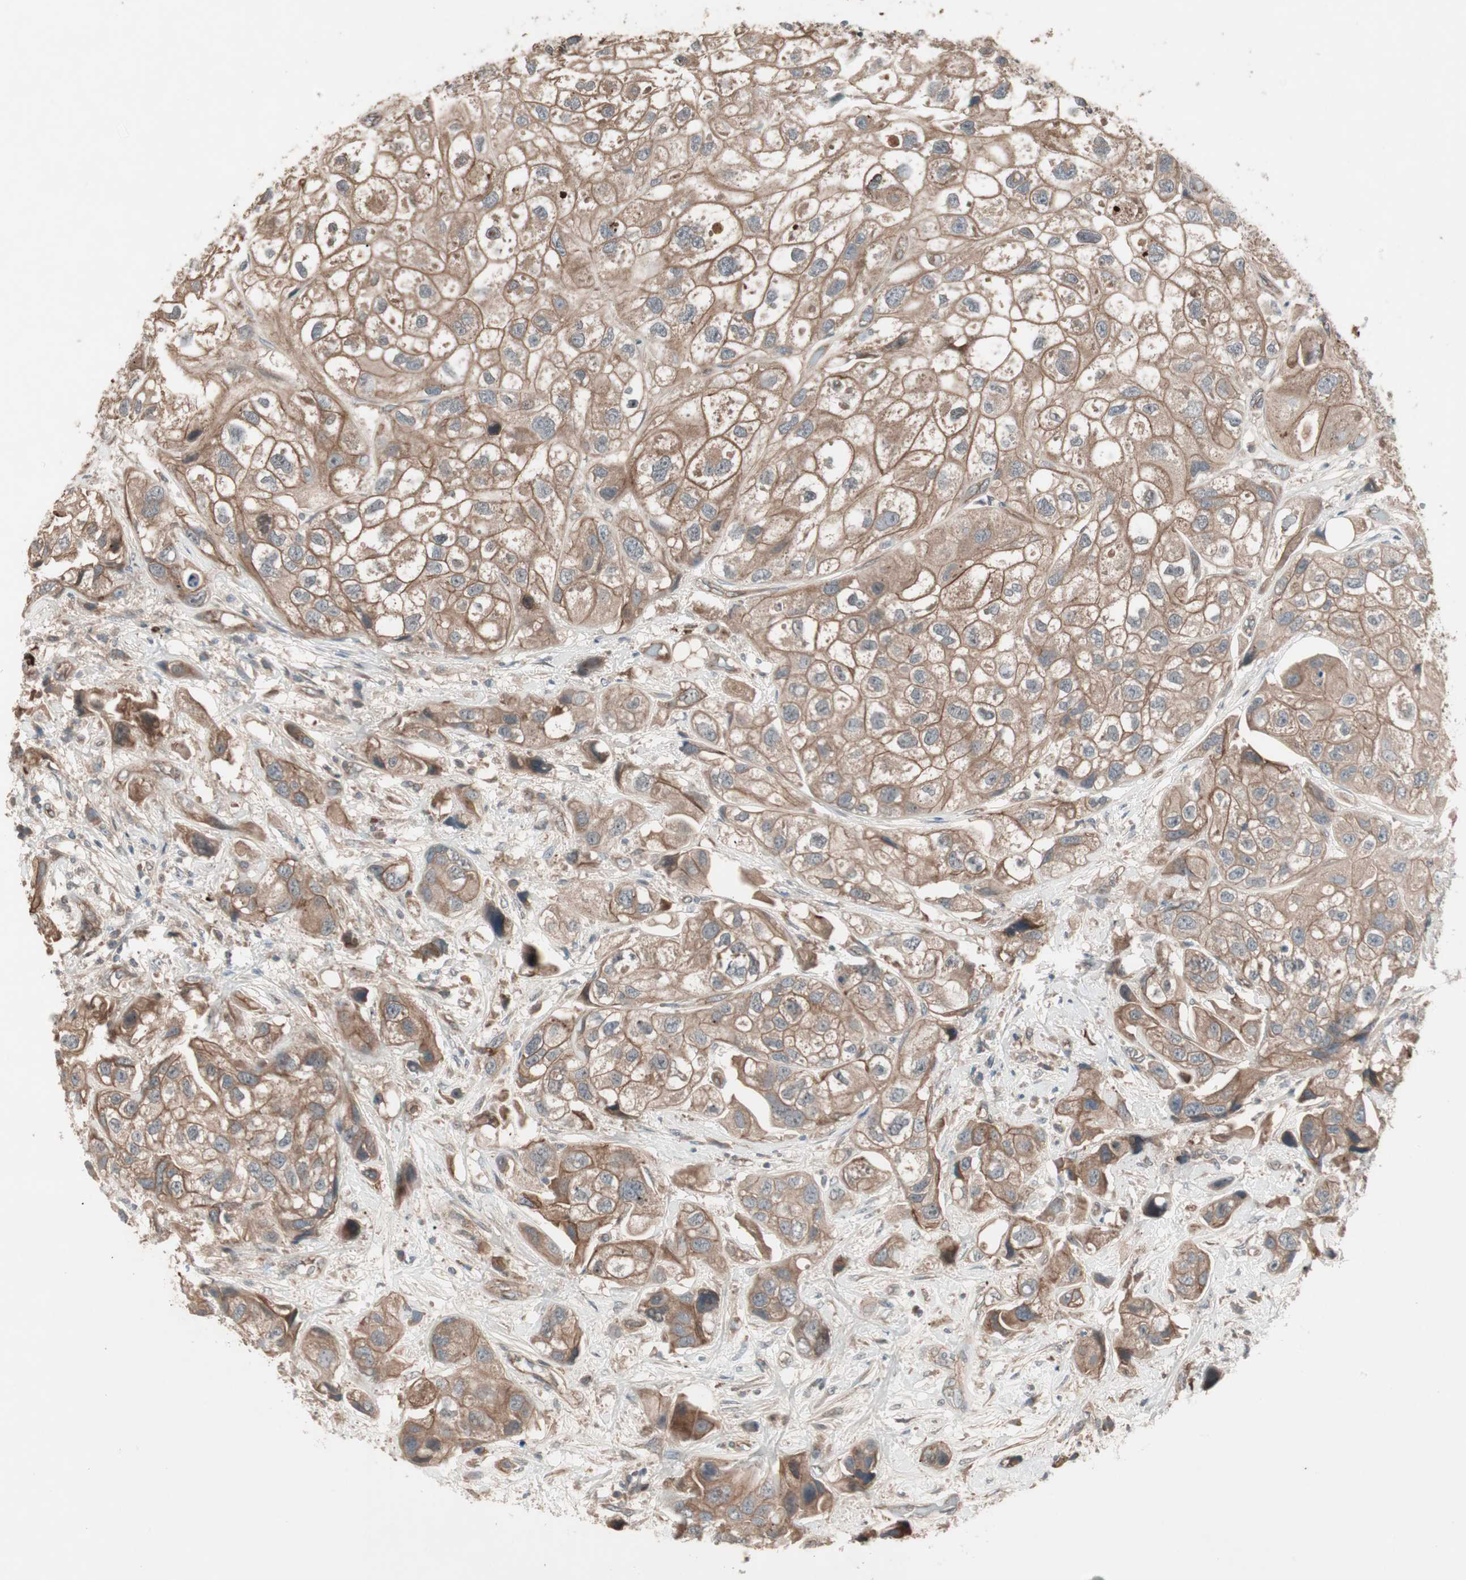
{"staining": {"intensity": "moderate", "quantity": ">75%", "location": "cytoplasmic/membranous"}, "tissue": "urothelial cancer", "cell_type": "Tumor cells", "image_type": "cancer", "snomed": [{"axis": "morphology", "description": "Urothelial carcinoma, High grade"}, {"axis": "topography", "description": "Urinary bladder"}], "caption": "This histopathology image exhibits immunohistochemistry staining of urothelial cancer, with medium moderate cytoplasmic/membranous expression in approximately >75% of tumor cells.", "gene": "TFPI", "patient": {"sex": "female", "age": 64}}